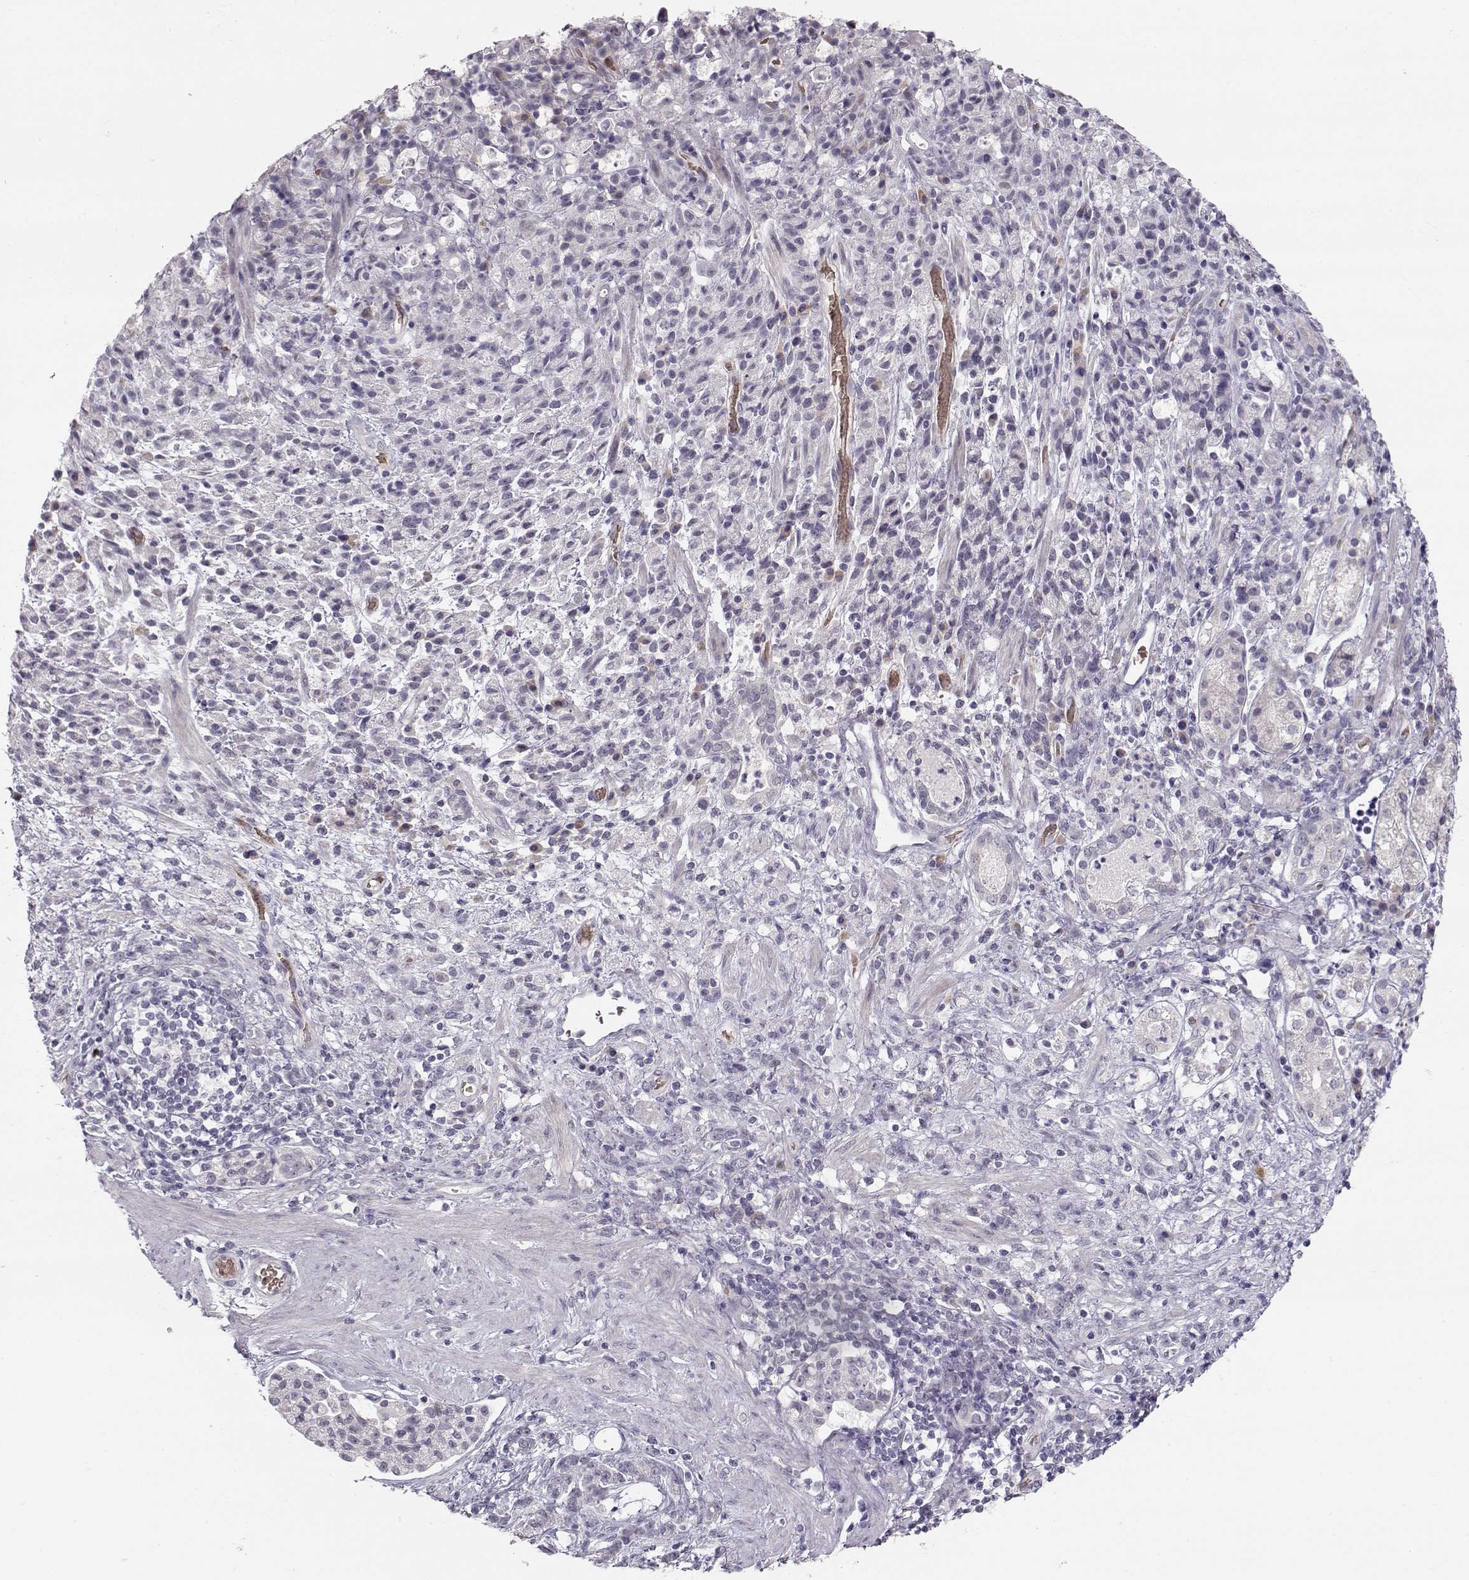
{"staining": {"intensity": "negative", "quantity": "none", "location": "none"}, "tissue": "stomach cancer", "cell_type": "Tumor cells", "image_type": "cancer", "snomed": [{"axis": "morphology", "description": "Adenocarcinoma, NOS"}, {"axis": "topography", "description": "Stomach"}], "caption": "The immunohistochemistry photomicrograph has no significant expression in tumor cells of adenocarcinoma (stomach) tissue. The staining is performed using DAB brown chromogen with nuclei counter-stained in using hematoxylin.", "gene": "TTC26", "patient": {"sex": "female", "age": 60}}